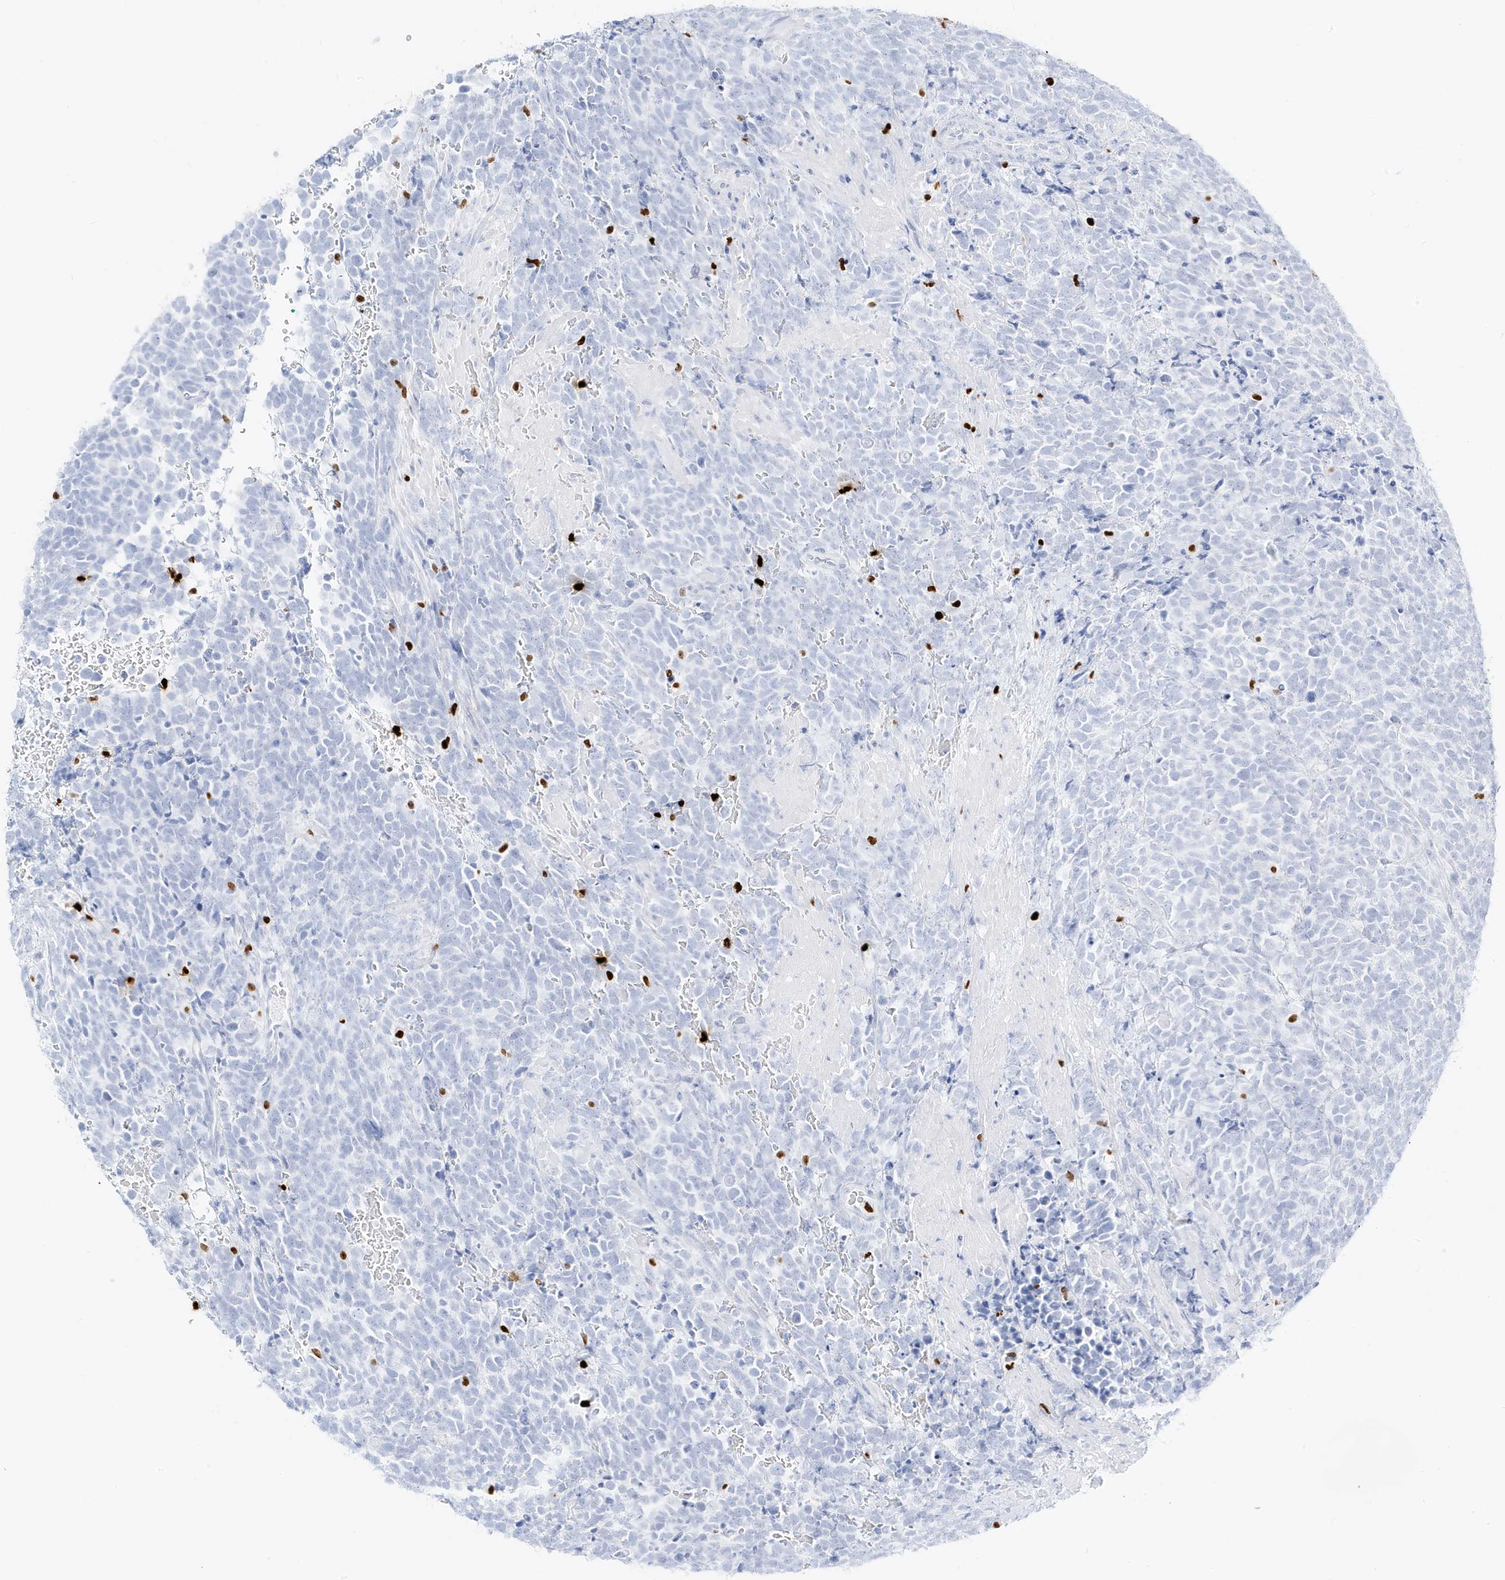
{"staining": {"intensity": "negative", "quantity": "none", "location": "none"}, "tissue": "urothelial cancer", "cell_type": "Tumor cells", "image_type": "cancer", "snomed": [{"axis": "morphology", "description": "Urothelial carcinoma, High grade"}, {"axis": "topography", "description": "Urinary bladder"}], "caption": "Protein analysis of urothelial carcinoma (high-grade) shows no significant positivity in tumor cells.", "gene": "MNDA", "patient": {"sex": "female", "age": 82}}